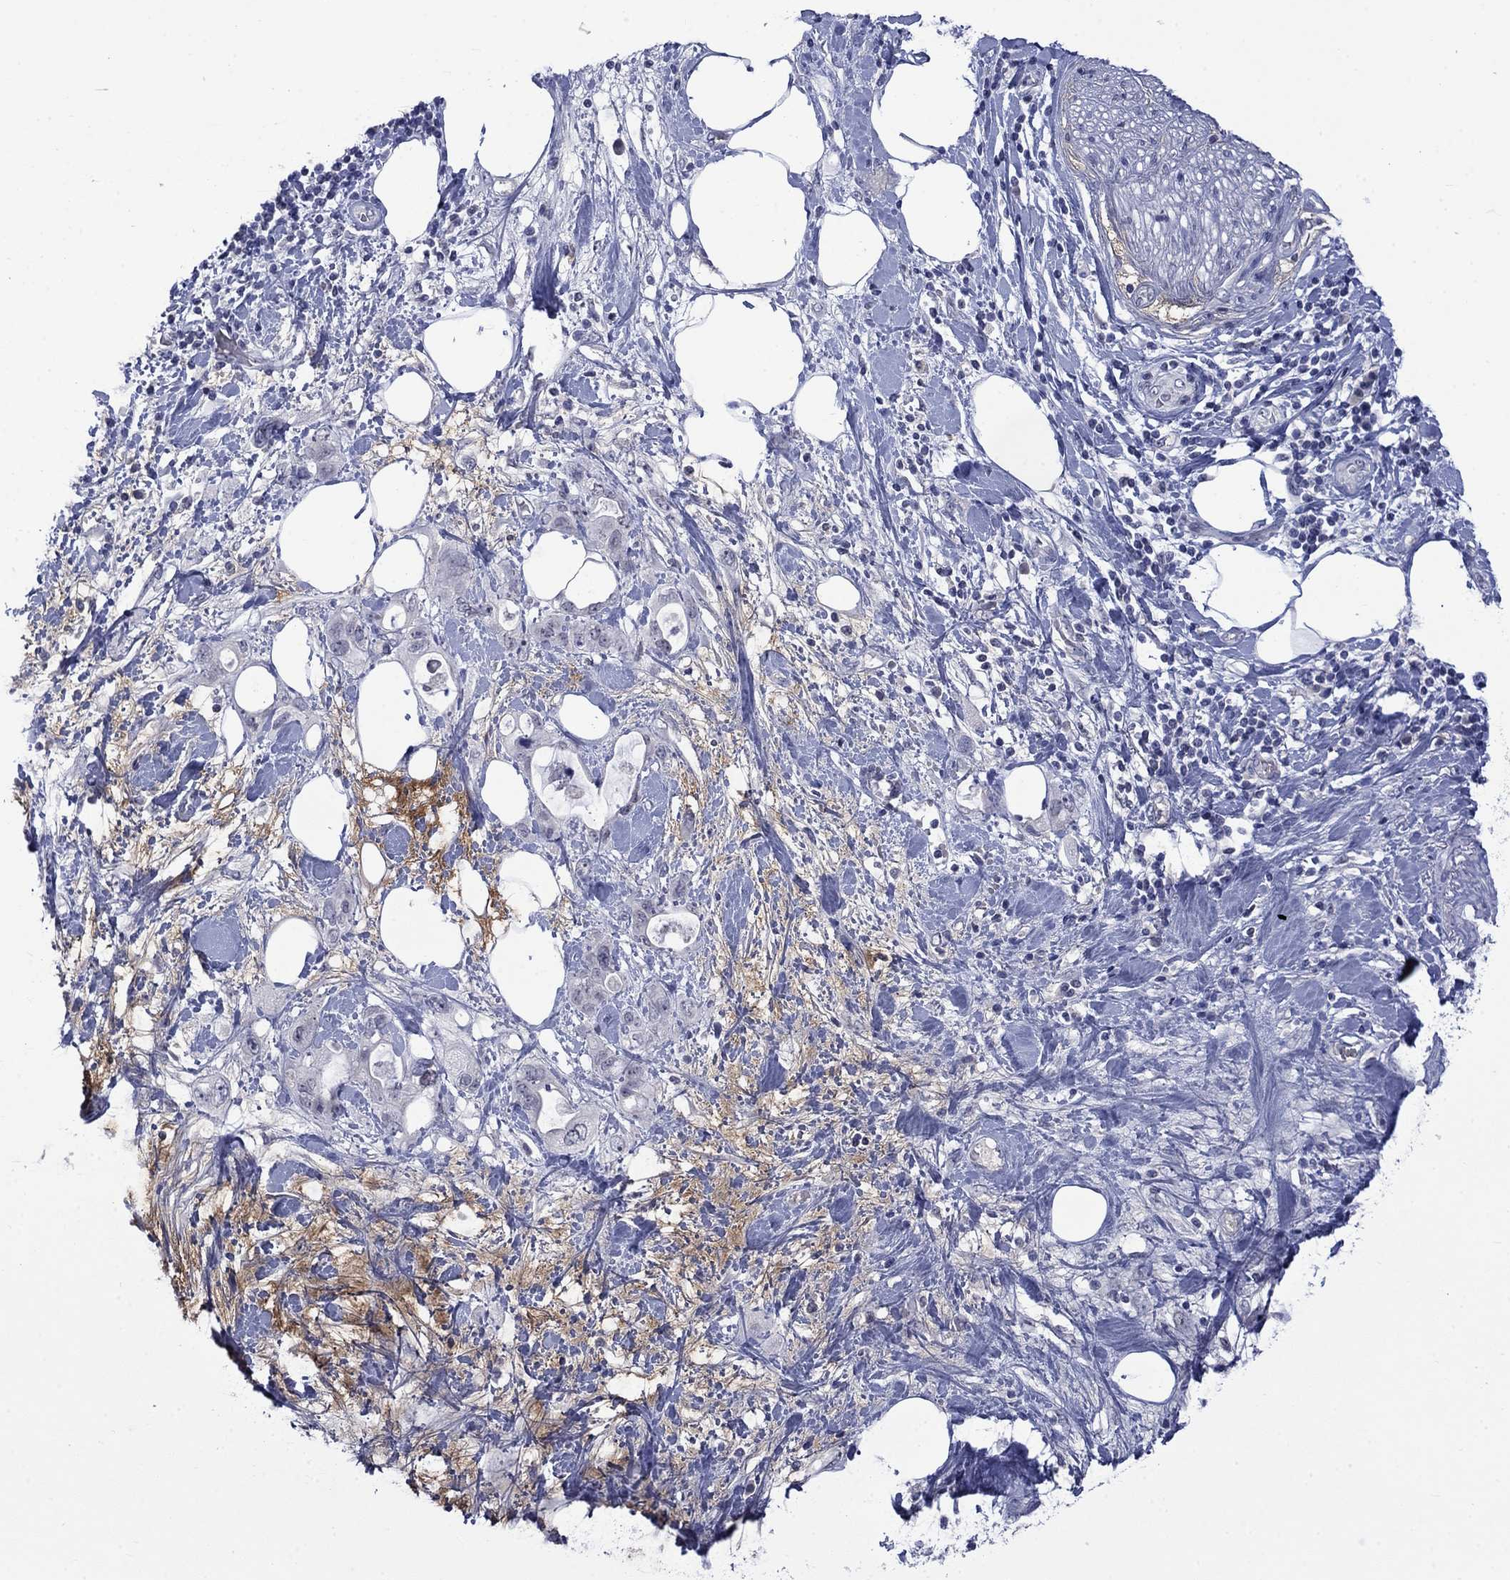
{"staining": {"intensity": "negative", "quantity": "none", "location": "none"}, "tissue": "pancreatic cancer", "cell_type": "Tumor cells", "image_type": "cancer", "snomed": [{"axis": "morphology", "description": "Adenocarcinoma, NOS"}, {"axis": "topography", "description": "Pancreas"}], "caption": "IHC micrograph of neoplastic tissue: pancreatic cancer stained with DAB exhibits no significant protein expression in tumor cells. (DAB immunohistochemistry, high magnification).", "gene": "NSMF", "patient": {"sex": "female", "age": 56}}